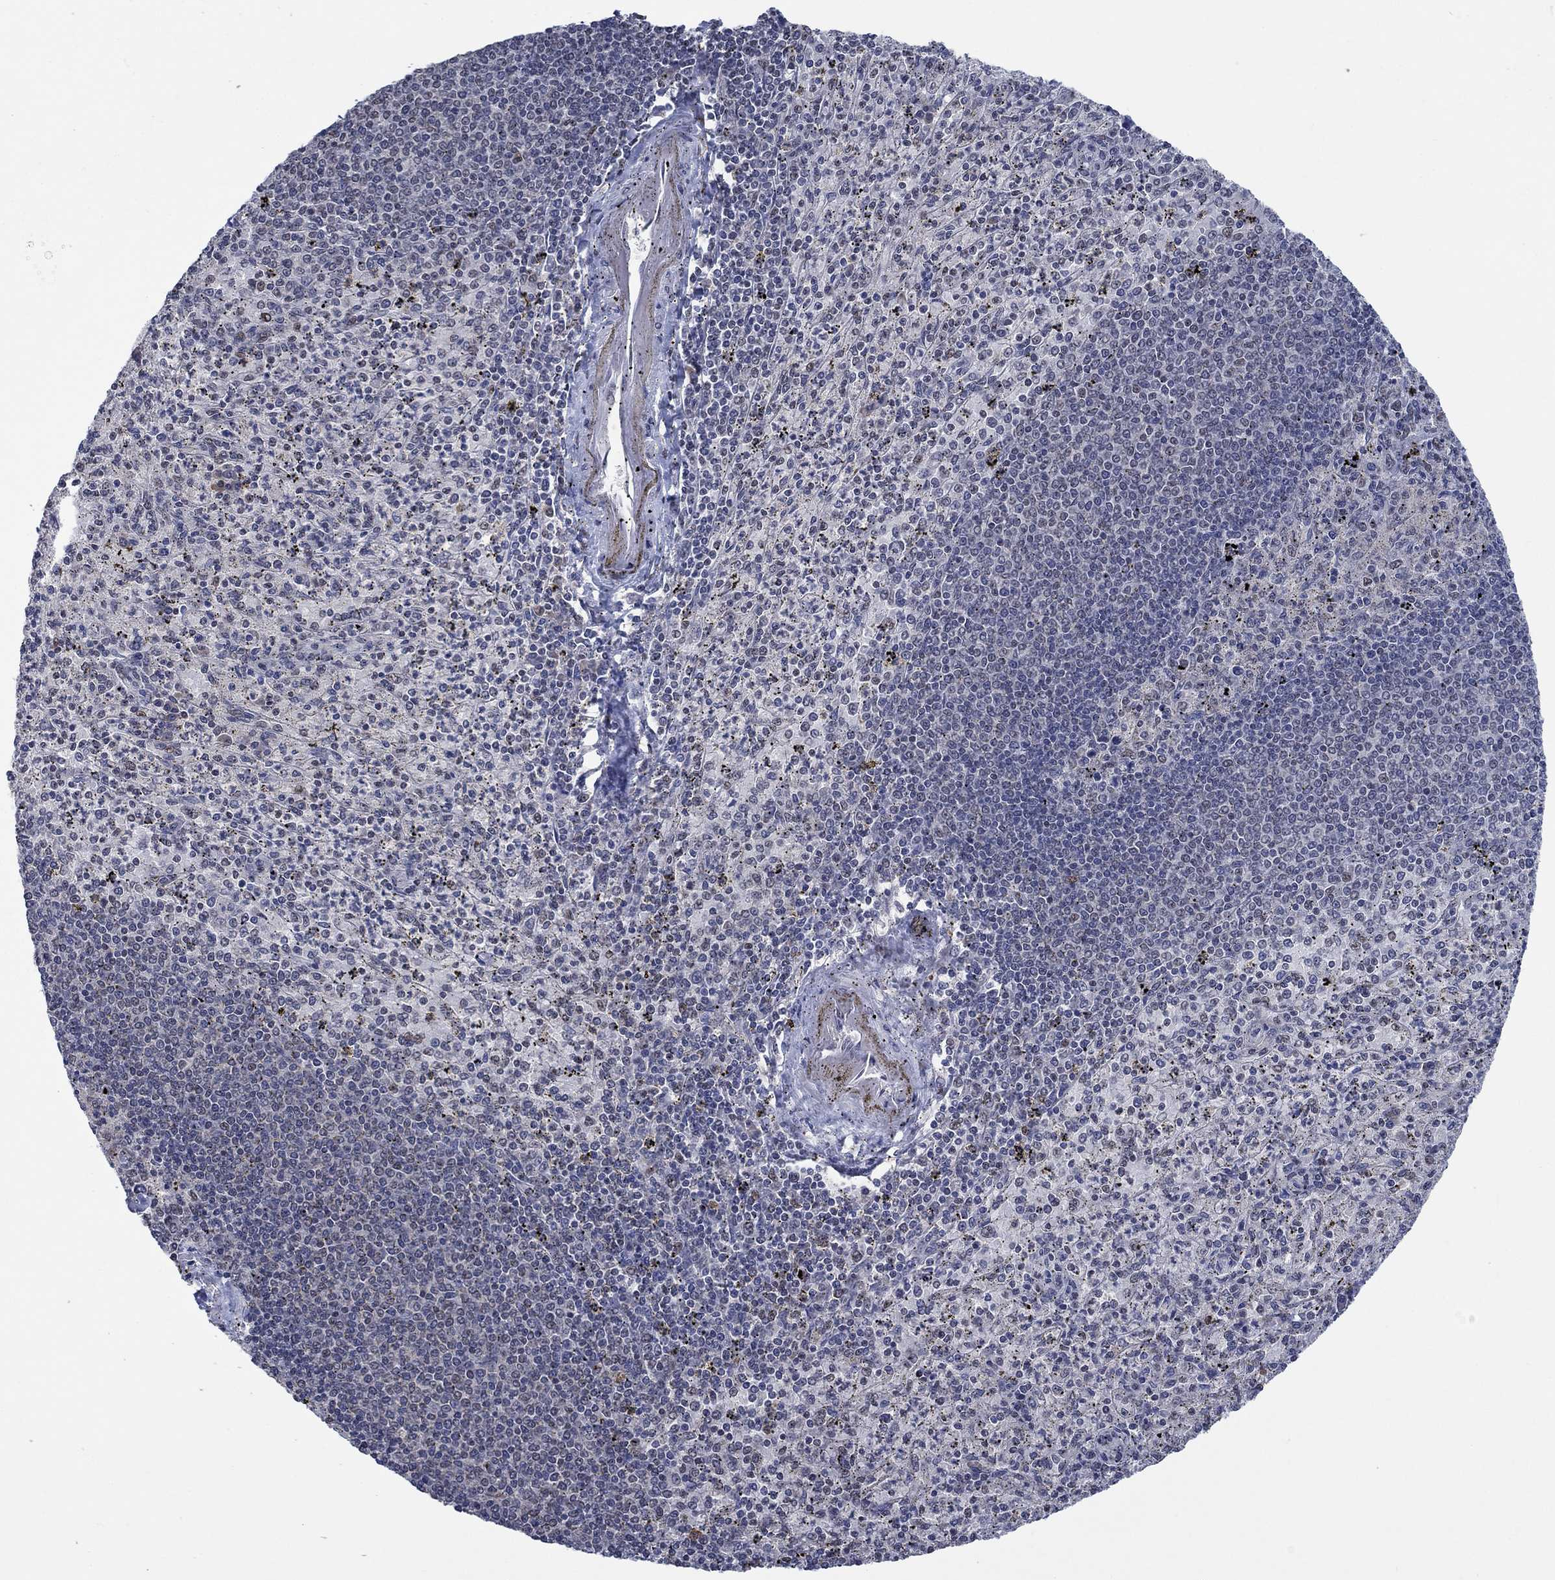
{"staining": {"intensity": "negative", "quantity": "none", "location": "none"}, "tissue": "spleen", "cell_type": "Cells in red pulp", "image_type": "normal", "snomed": [{"axis": "morphology", "description": "Normal tissue, NOS"}, {"axis": "topography", "description": "Spleen"}], "caption": "The IHC image has no significant positivity in cells in red pulp of spleen.", "gene": "HTN1", "patient": {"sex": "male", "age": 60}}